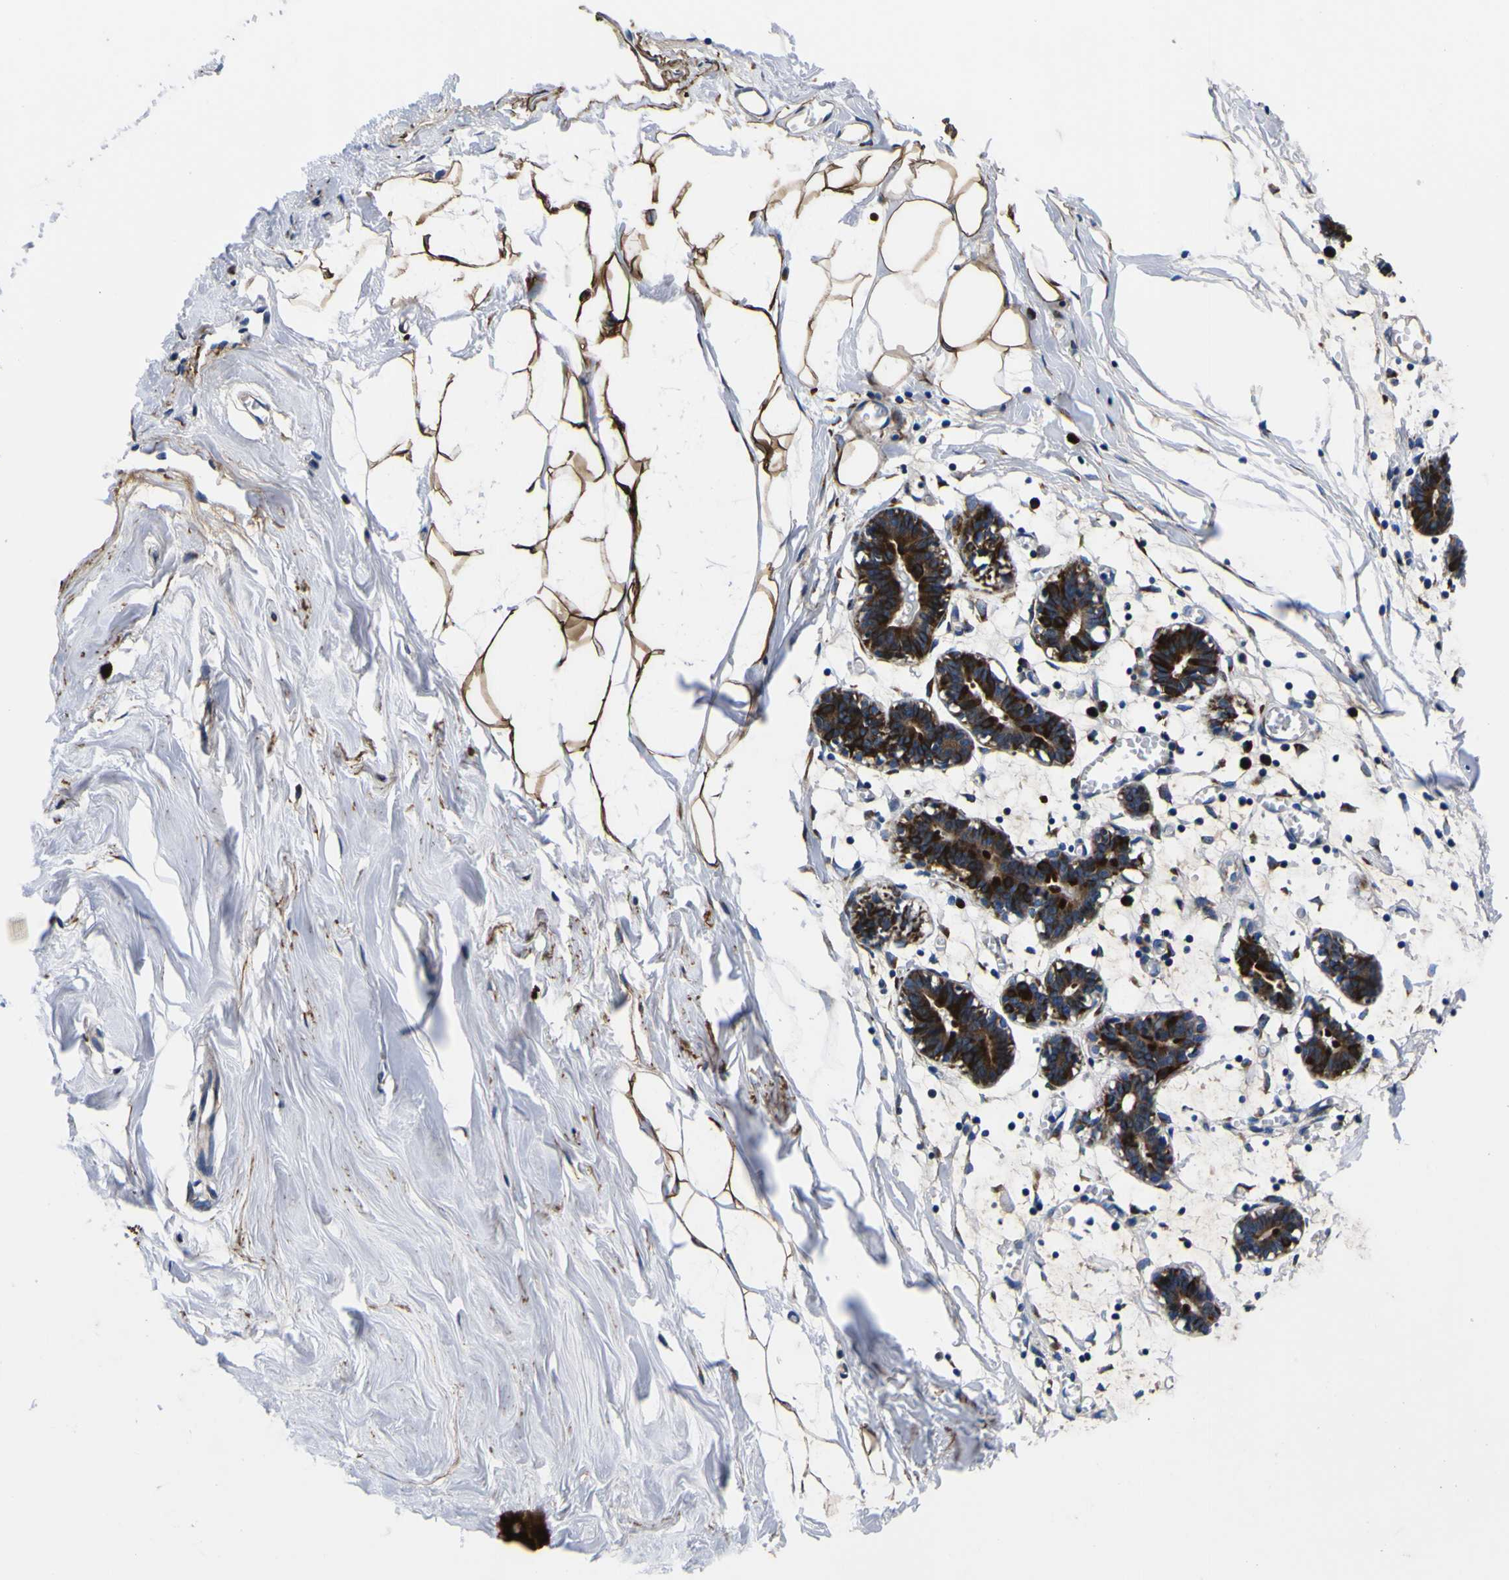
{"staining": {"intensity": "strong", "quantity": ">75%", "location": "cytoplasmic/membranous"}, "tissue": "breast", "cell_type": "Adipocytes", "image_type": "normal", "snomed": [{"axis": "morphology", "description": "Normal tissue, NOS"}, {"axis": "topography", "description": "Breast"}], "caption": "Adipocytes demonstrate strong cytoplasmic/membranous expression in about >75% of cells in unremarkable breast.", "gene": "SCD", "patient": {"sex": "female", "age": 27}}